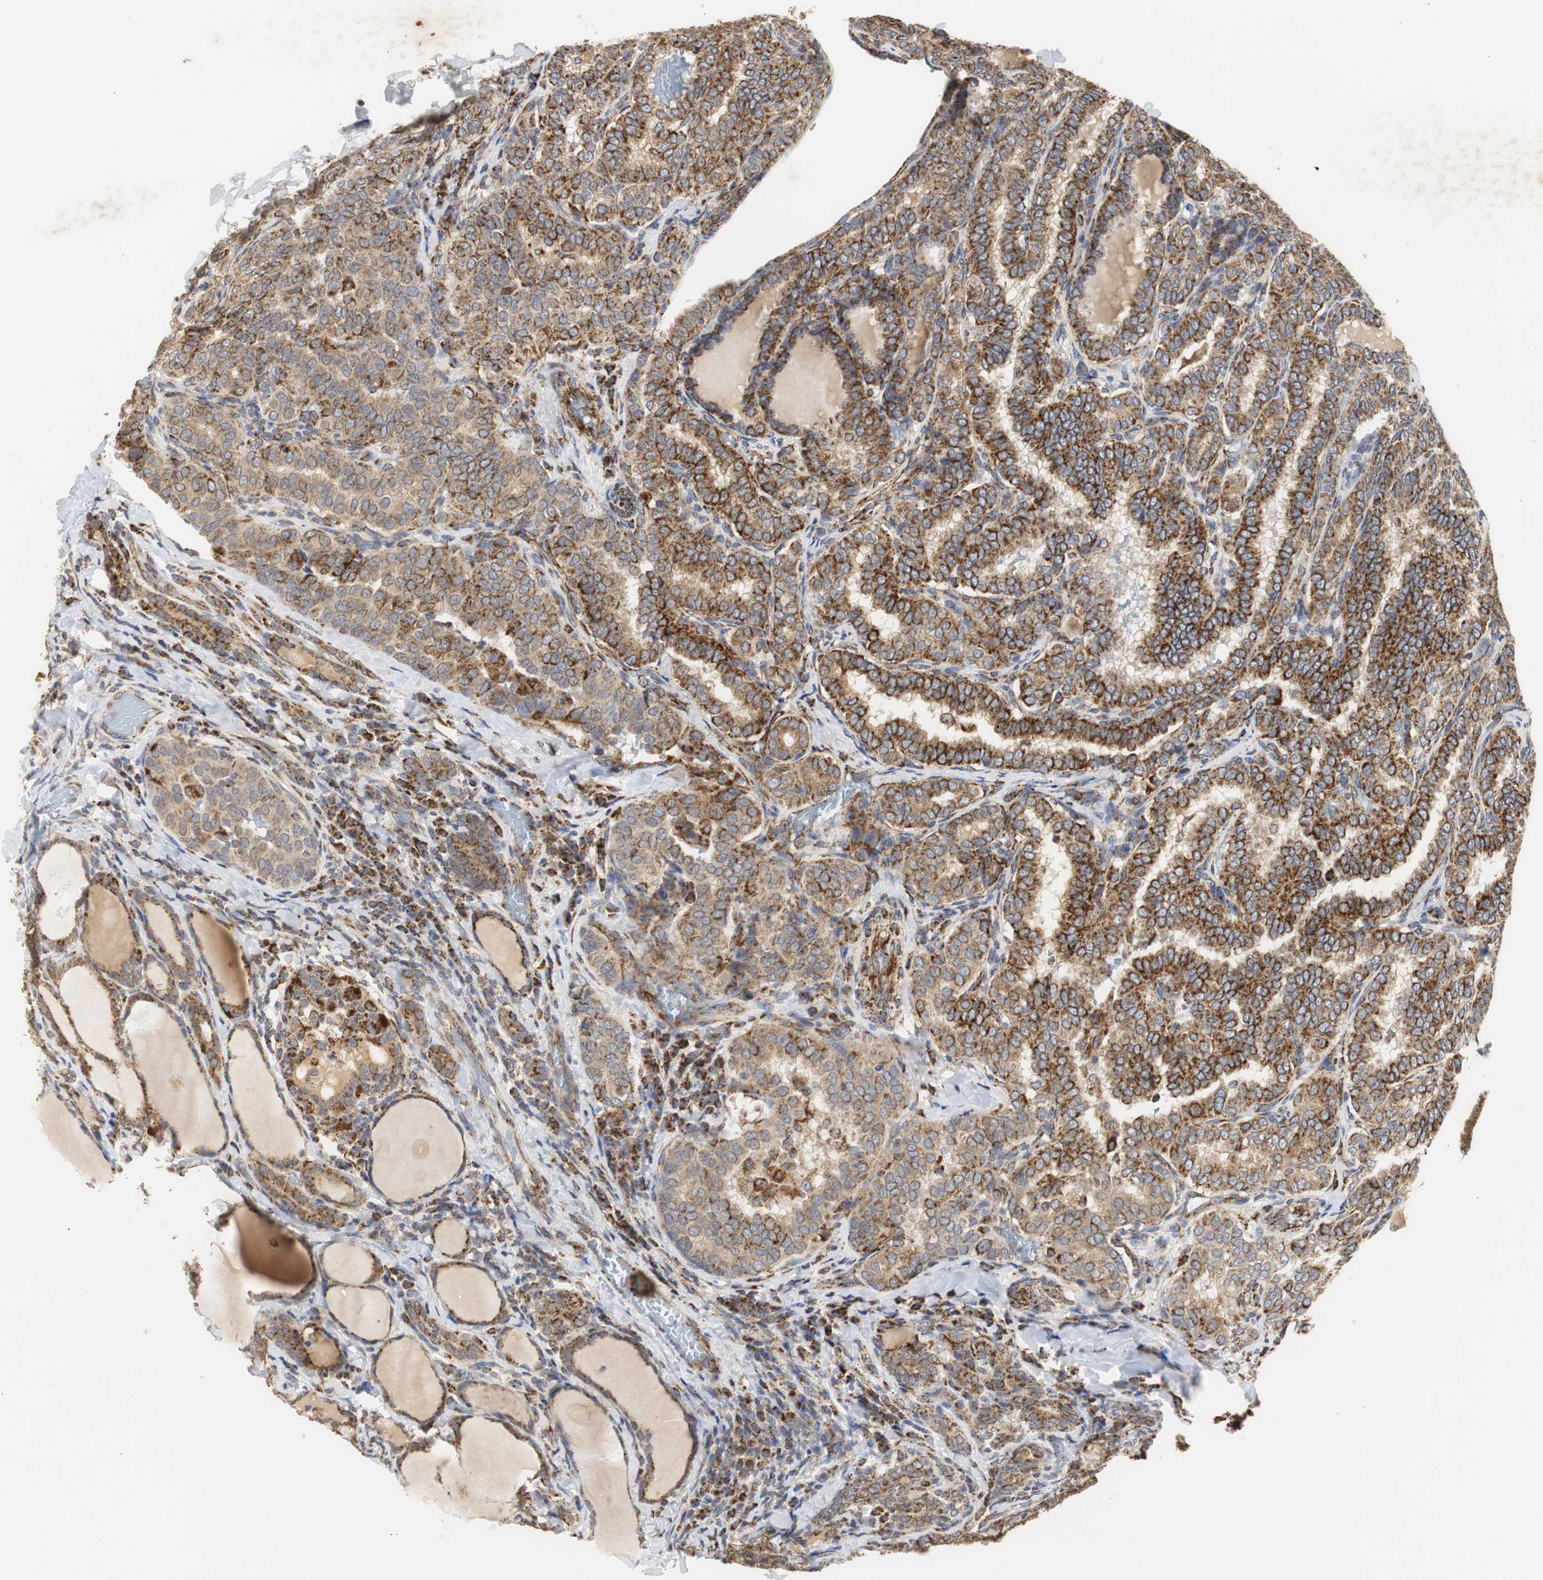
{"staining": {"intensity": "strong", "quantity": ">75%", "location": "cytoplasmic/membranous"}, "tissue": "thyroid cancer", "cell_type": "Tumor cells", "image_type": "cancer", "snomed": [{"axis": "morphology", "description": "Normal tissue, NOS"}, {"axis": "morphology", "description": "Papillary adenocarcinoma, NOS"}, {"axis": "topography", "description": "Thyroid gland"}], "caption": "Approximately >75% of tumor cells in thyroid cancer show strong cytoplasmic/membranous protein expression as visualized by brown immunohistochemical staining.", "gene": "HSD17B10", "patient": {"sex": "female", "age": 30}}